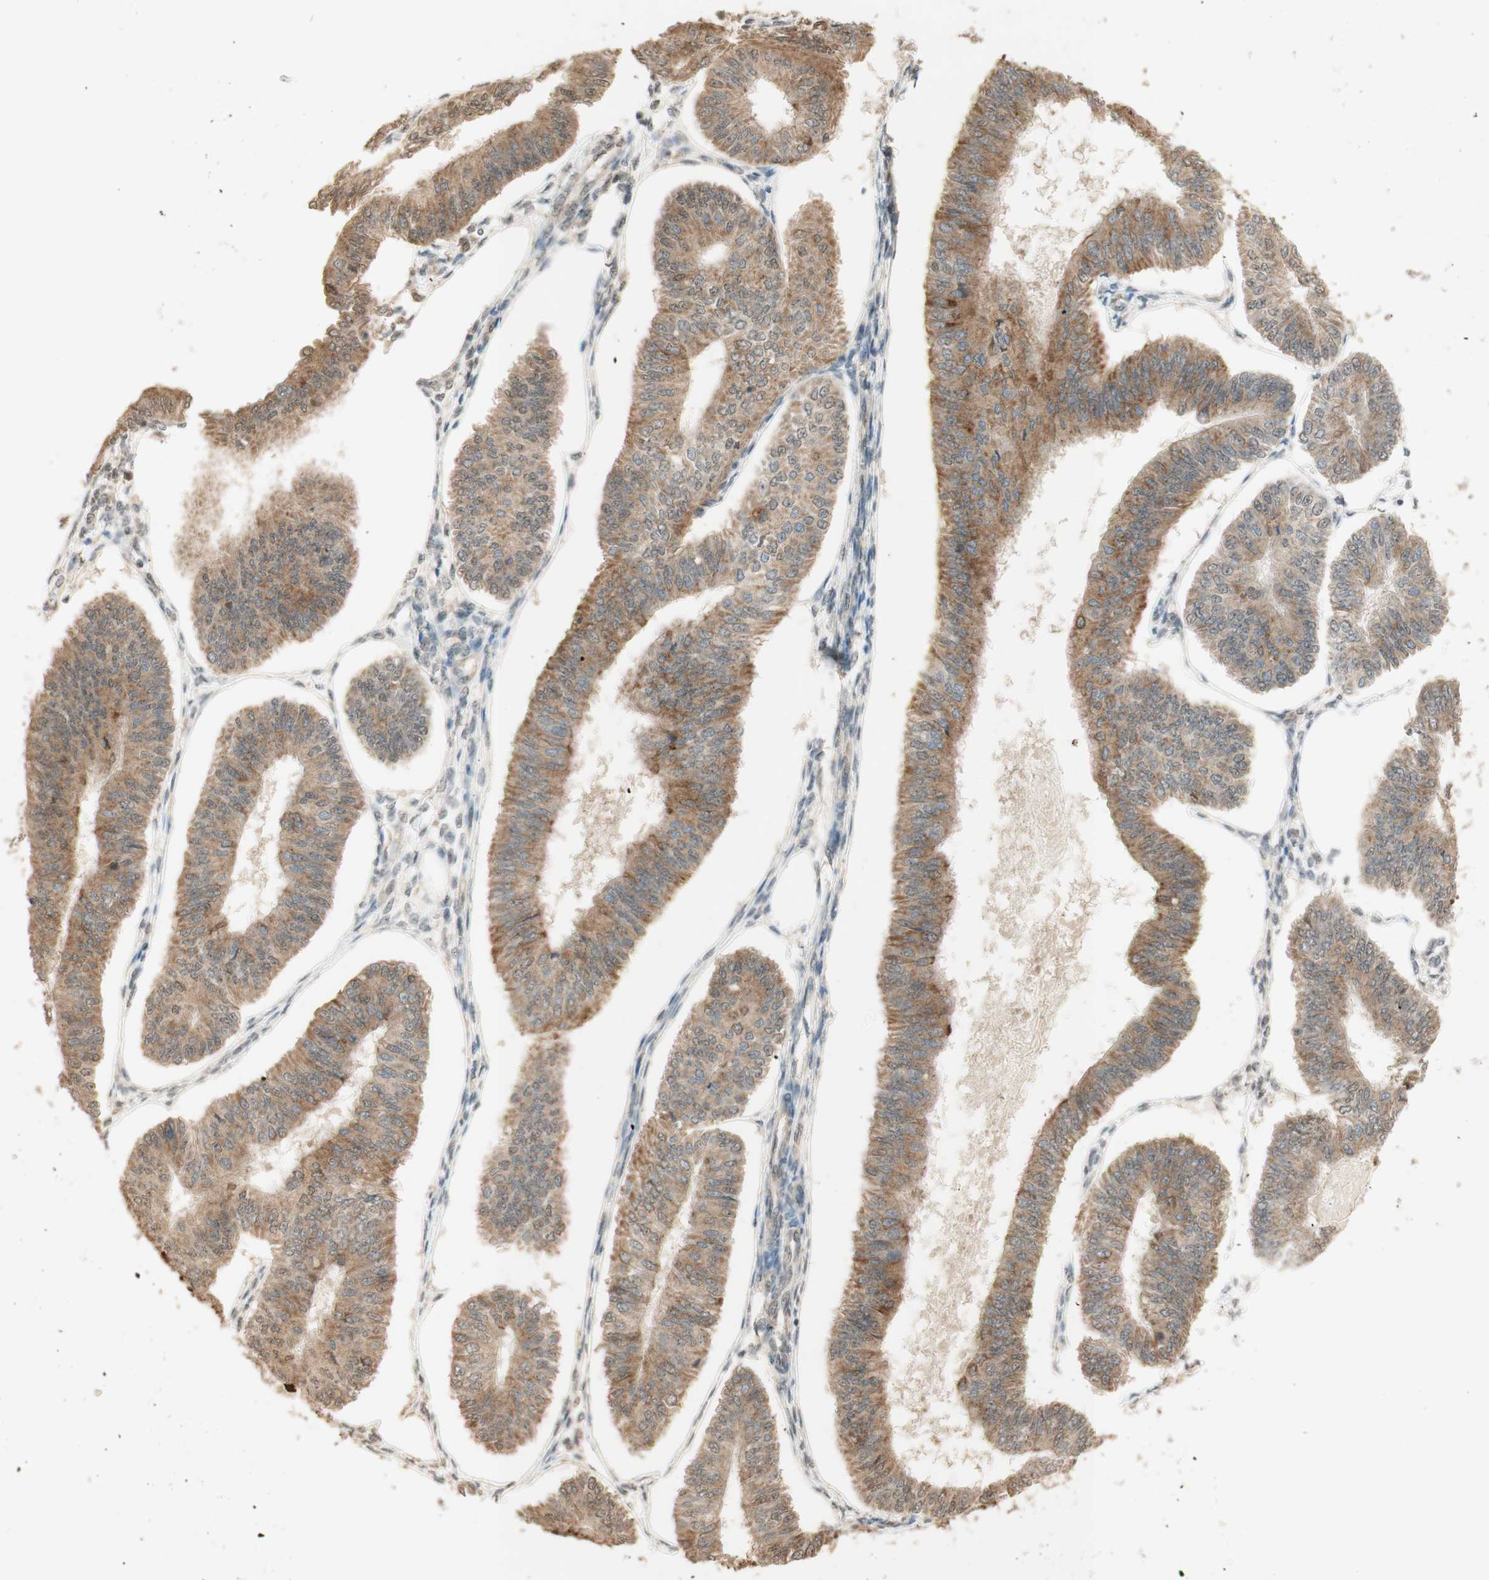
{"staining": {"intensity": "moderate", "quantity": ">75%", "location": "cytoplasmic/membranous"}, "tissue": "endometrial cancer", "cell_type": "Tumor cells", "image_type": "cancer", "snomed": [{"axis": "morphology", "description": "Adenocarcinoma, NOS"}, {"axis": "topography", "description": "Endometrium"}], "caption": "Brown immunohistochemical staining in human endometrial cancer exhibits moderate cytoplasmic/membranous positivity in approximately >75% of tumor cells. Ihc stains the protein in brown and the nuclei are stained blue.", "gene": "SPINT2", "patient": {"sex": "female", "age": 58}}